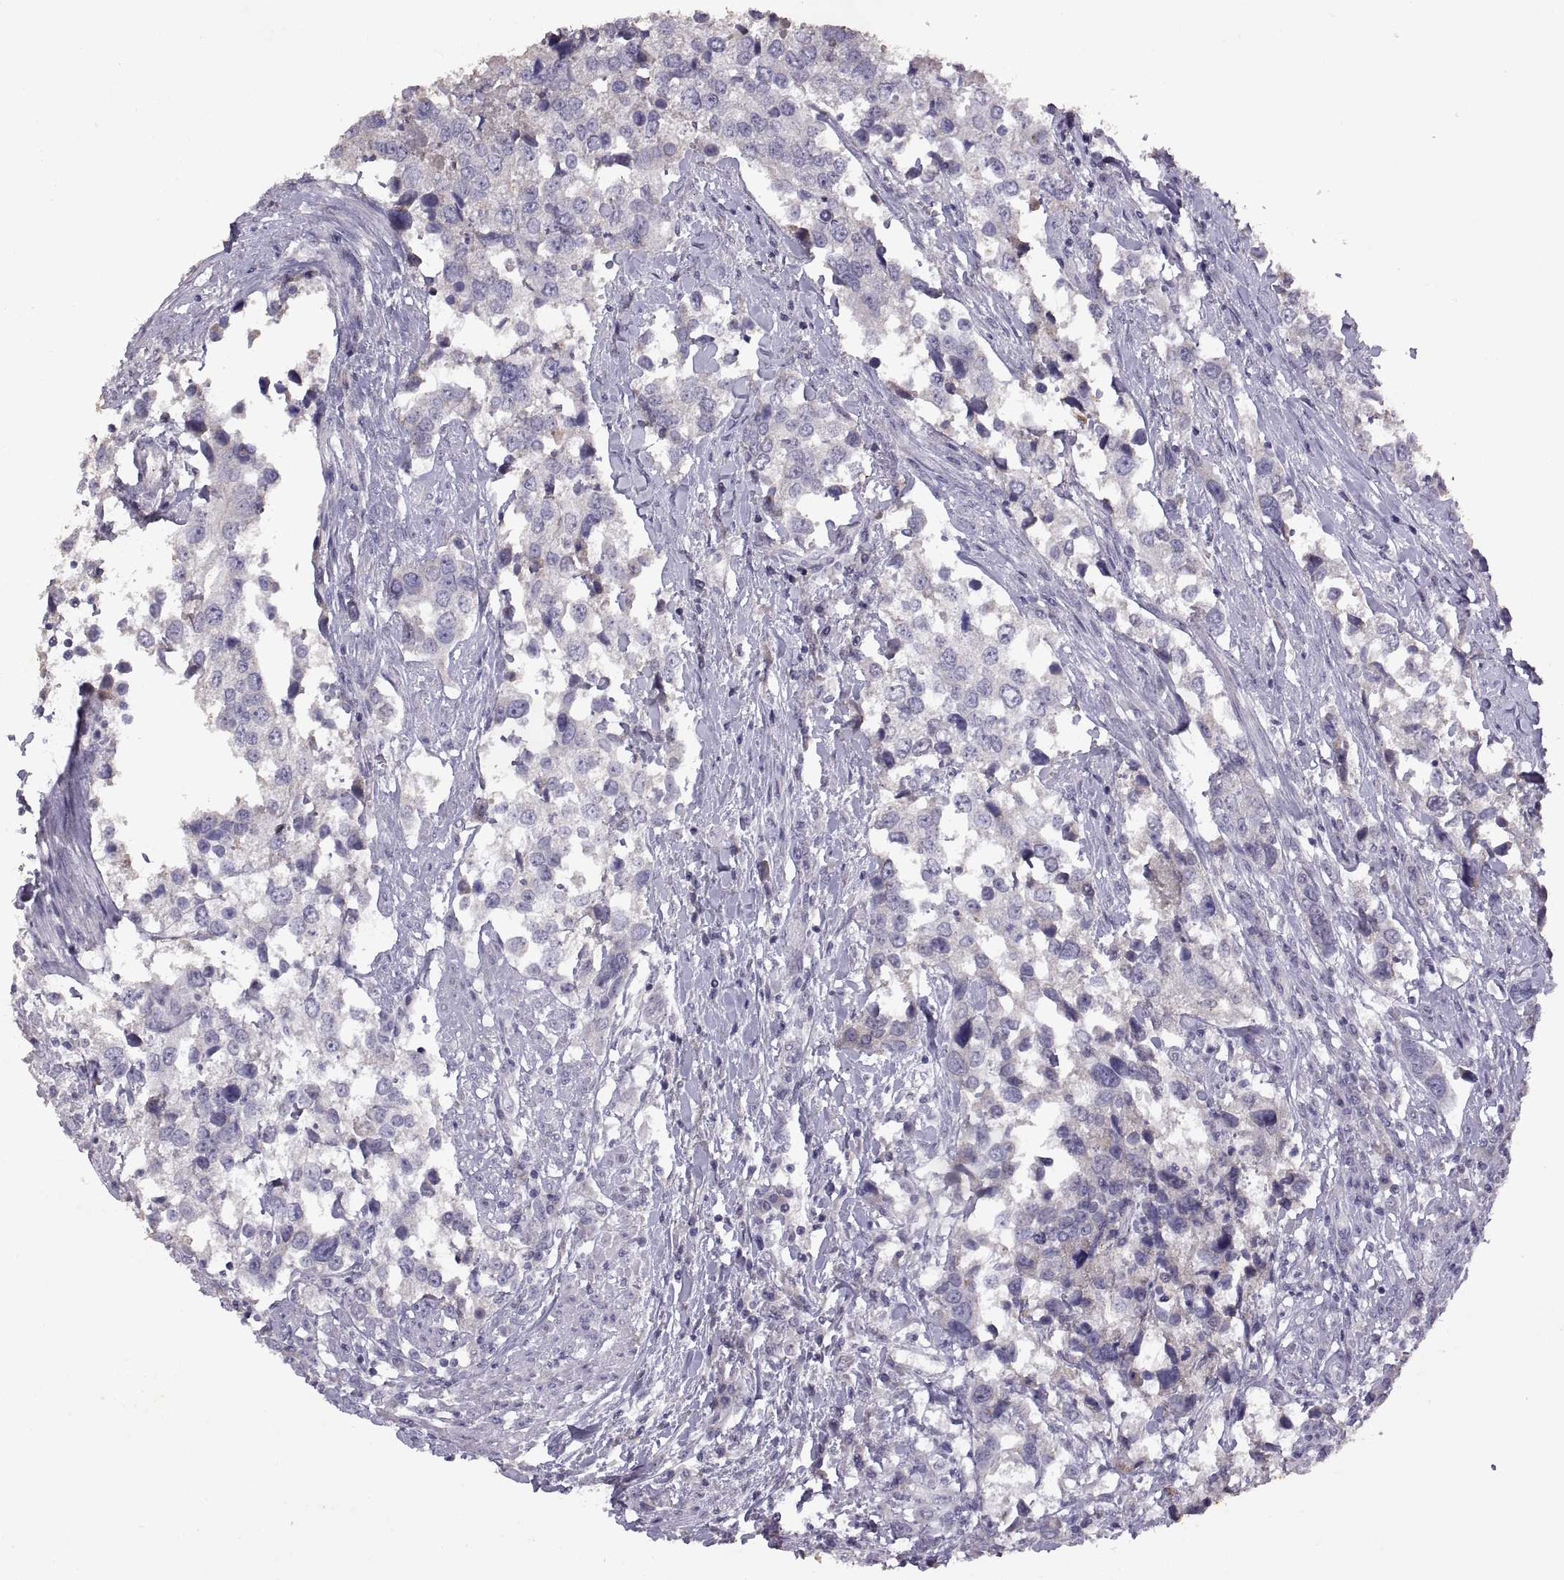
{"staining": {"intensity": "negative", "quantity": "none", "location": "none"}, "tissue": "urothelial cancer", "cell_type": "Tumor cells", "image_type": "cancer", "snomed": [{"axis": "morphology", "description": "Urothelial carcinoma, NOS"}, {"axis": "morphology", "description": "Urothelial carcinoma, High grade"}, {"axis": "topography", "description": "Urinary bladder"}], "caption": "High power microscopy image of an IHC image of urothelial cancer, revealing no significant staining in tumor cells.", "gene": "DEFB136", "patient": {"sex": "male", "age": 63}}